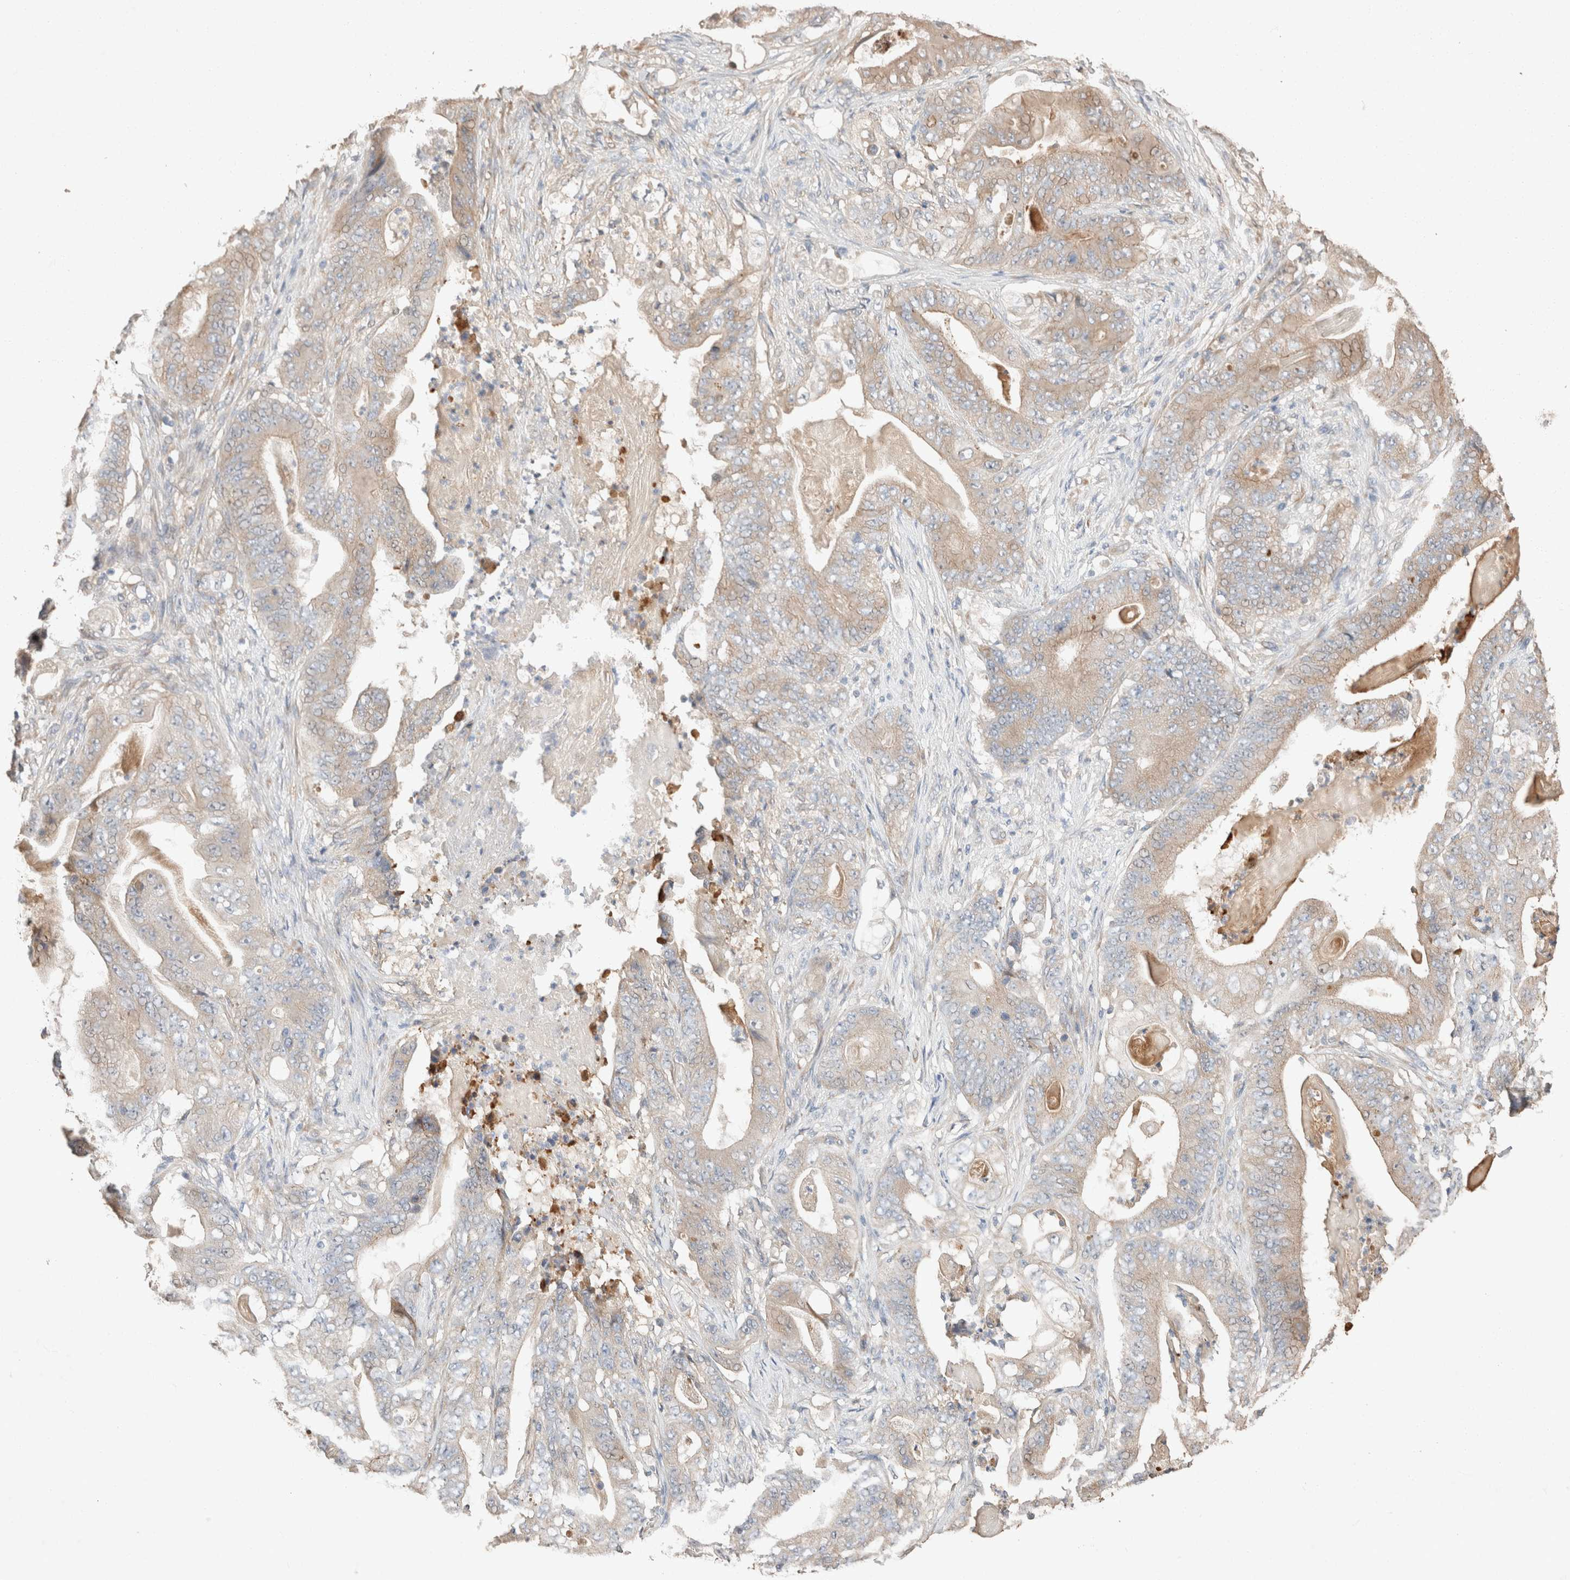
{"staining": {"intensity": "weak", "quantity": ">75%", "location": "cytoplasmic/membranous"}, "tissue": "stomach cancer", "cell_type": "Tumor cells", "image_type": "cancer", "snomed": [{"axis": "morphology", "description": "Adenocarcinoma, NOS"}, {"axis": "topography", "description": "Stomach"}], "caption": "Human stomach cancer (adenocarcinoma) stained for a protein (brown) shows weak cytoplasmic/membranous positive staining in approximately >75% of tumor cells.", "gene": "TUBD1", "patient": {"sex": "female", "age": 73}}